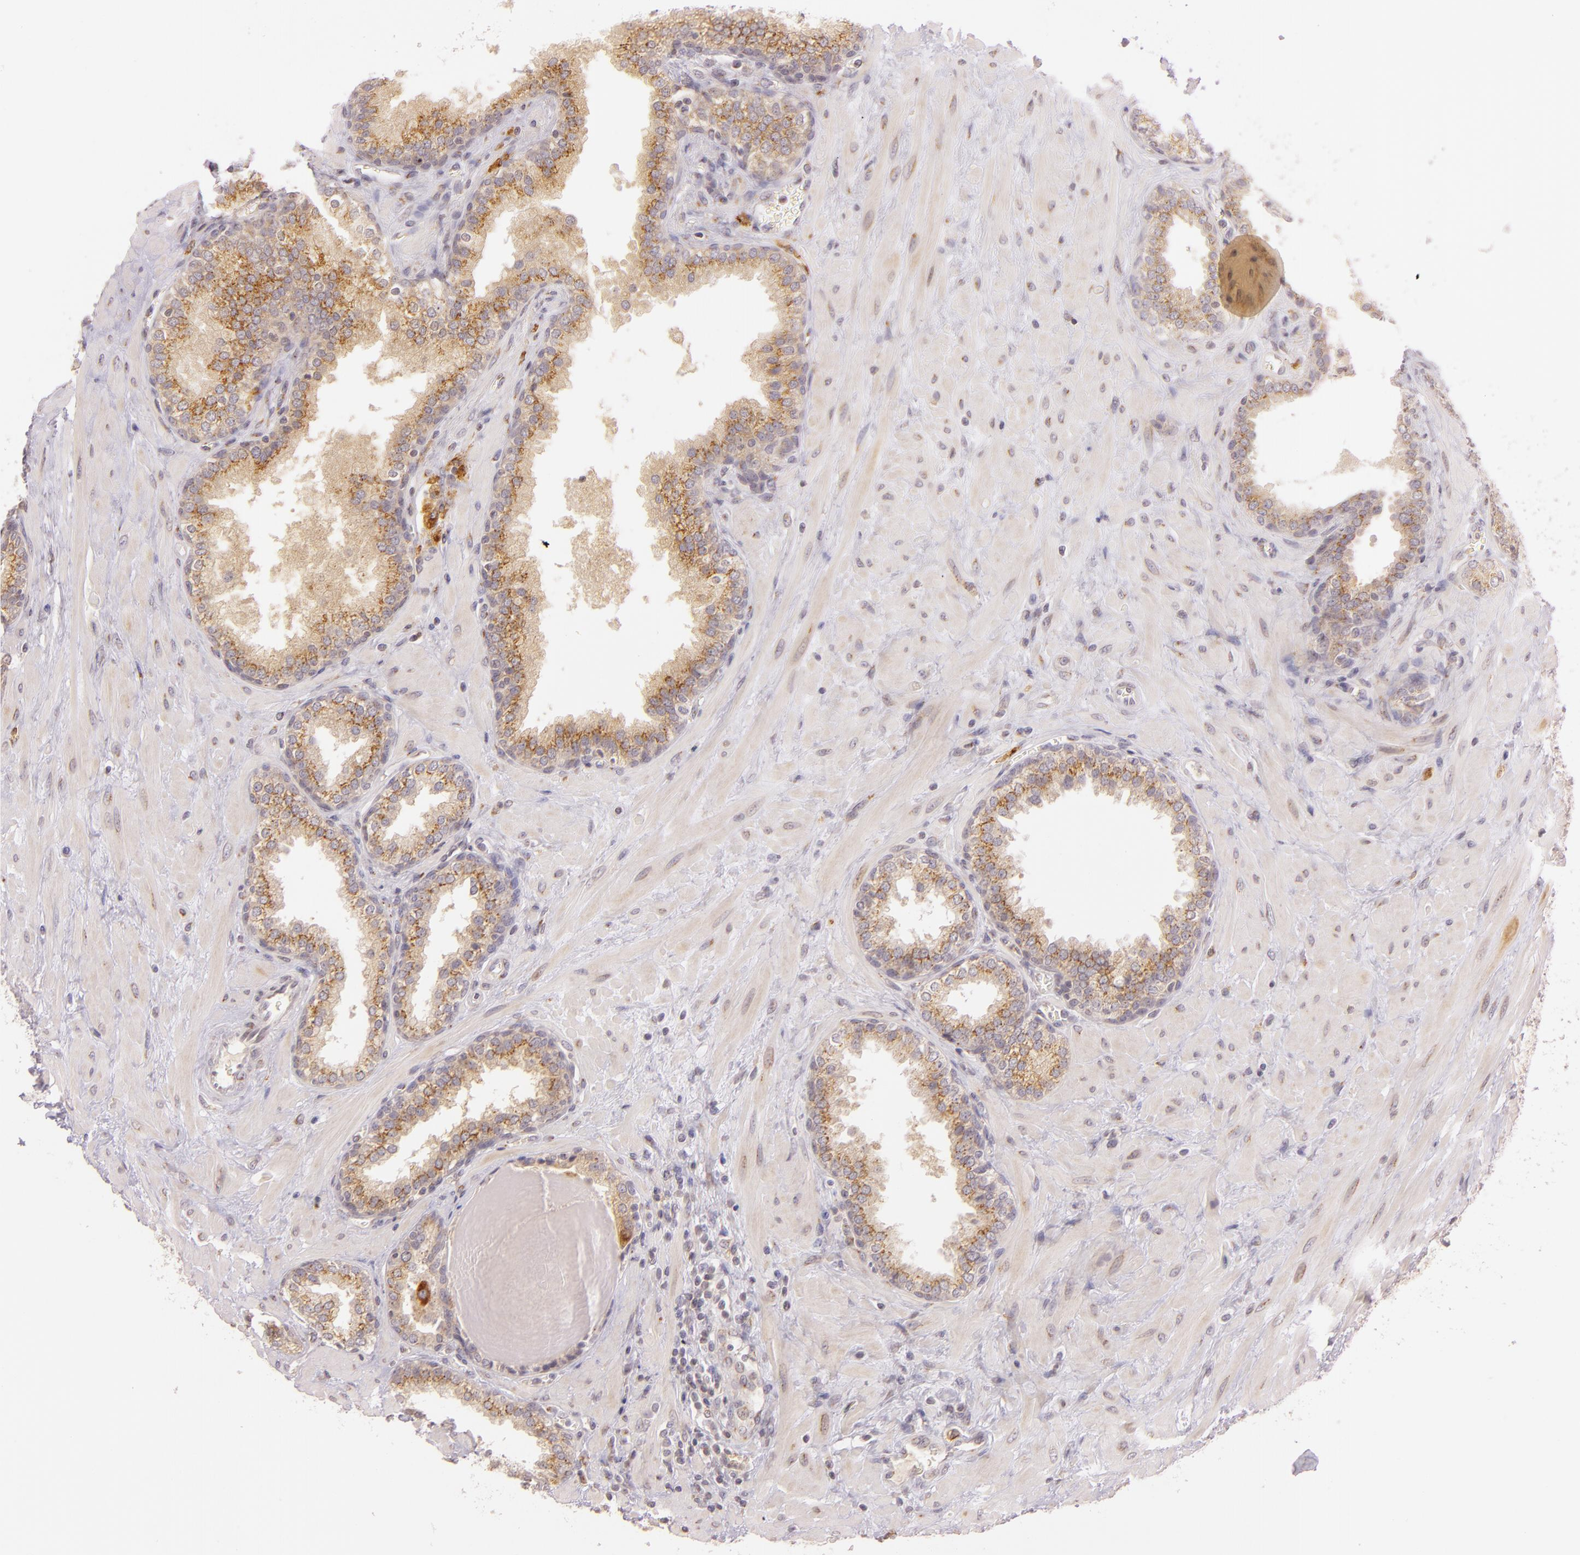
{"staining": {"intensity": "moderate", "quantity": ">75%", "location": "cytoplasmic/membranous"}, "tissue": "prostate", "cell_type": "Glandular cells", "image_type": "normal", "snomed": [{"axis": "morphology", "description": "Normal tissue, NOS"}, {"axis": "topography", "description": "Prostate"}], "caption": "The micrograph displays staining of normal prostate, revealing moderate cytoplasmic/membranous protein staining (brown color) within glandular cells.", "gene": "LGMN", "patient": {"sex": "male", "age": 51}}